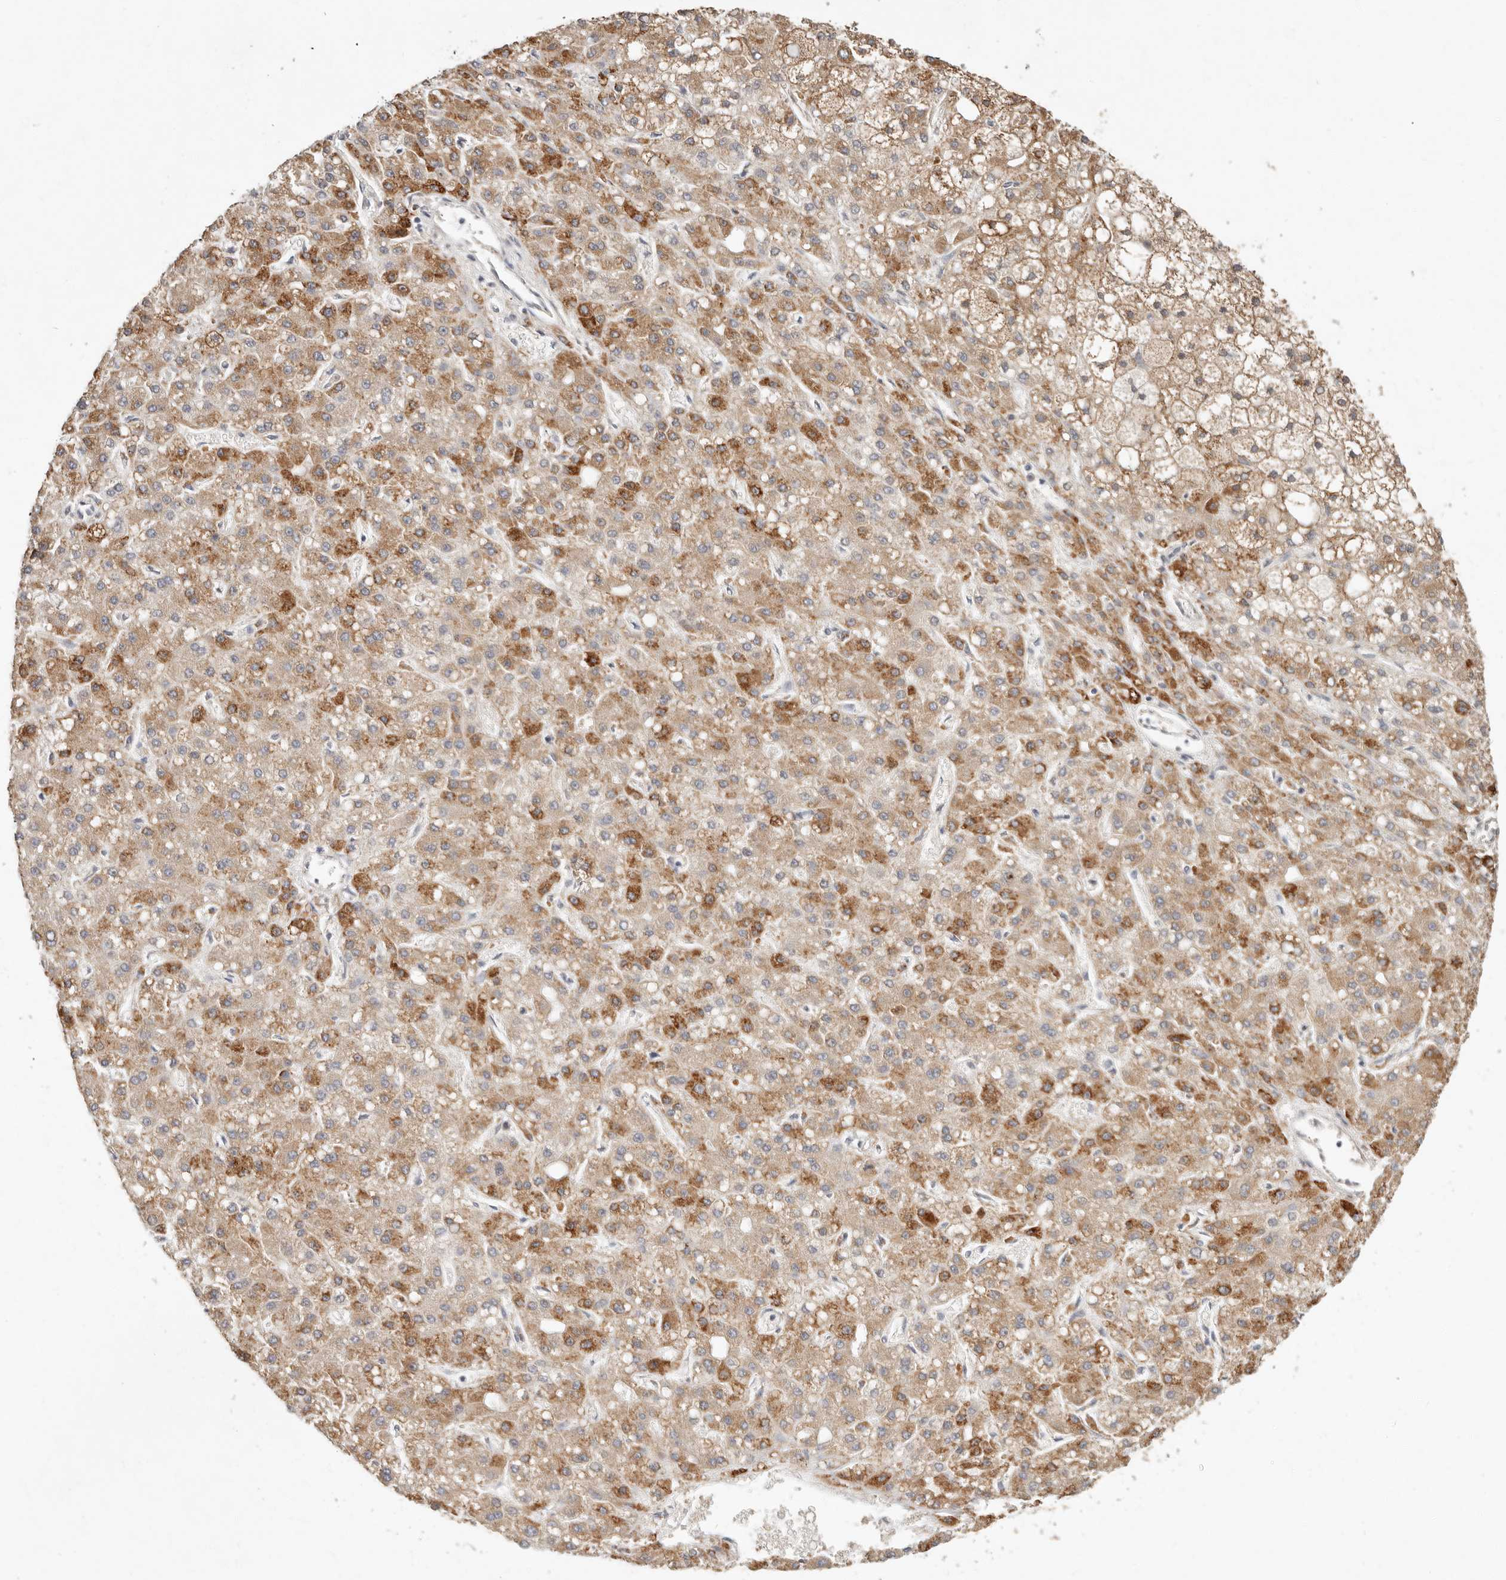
{"staining": {"intensity": "moderate", "quantity": ">75%", "location": "cytoplasmic/membranous"}, "tissue": "liver cancer", "cell_type": "Tumor cells", "image_type": "cancer", "snomed": [{"axis": "morphology", "description": "Carcinoma, Hepatocellular, NOS"}, {"axis": "topography", "description": "Liver"}], "caption": "This image shows IHC staining of liver cancer, with medium moderate cytoplasmic/membranous staining in about >75% of tumor cells.", "gene": "ARHGEF10L", "patient": {"sex": "male", "age": 67}}